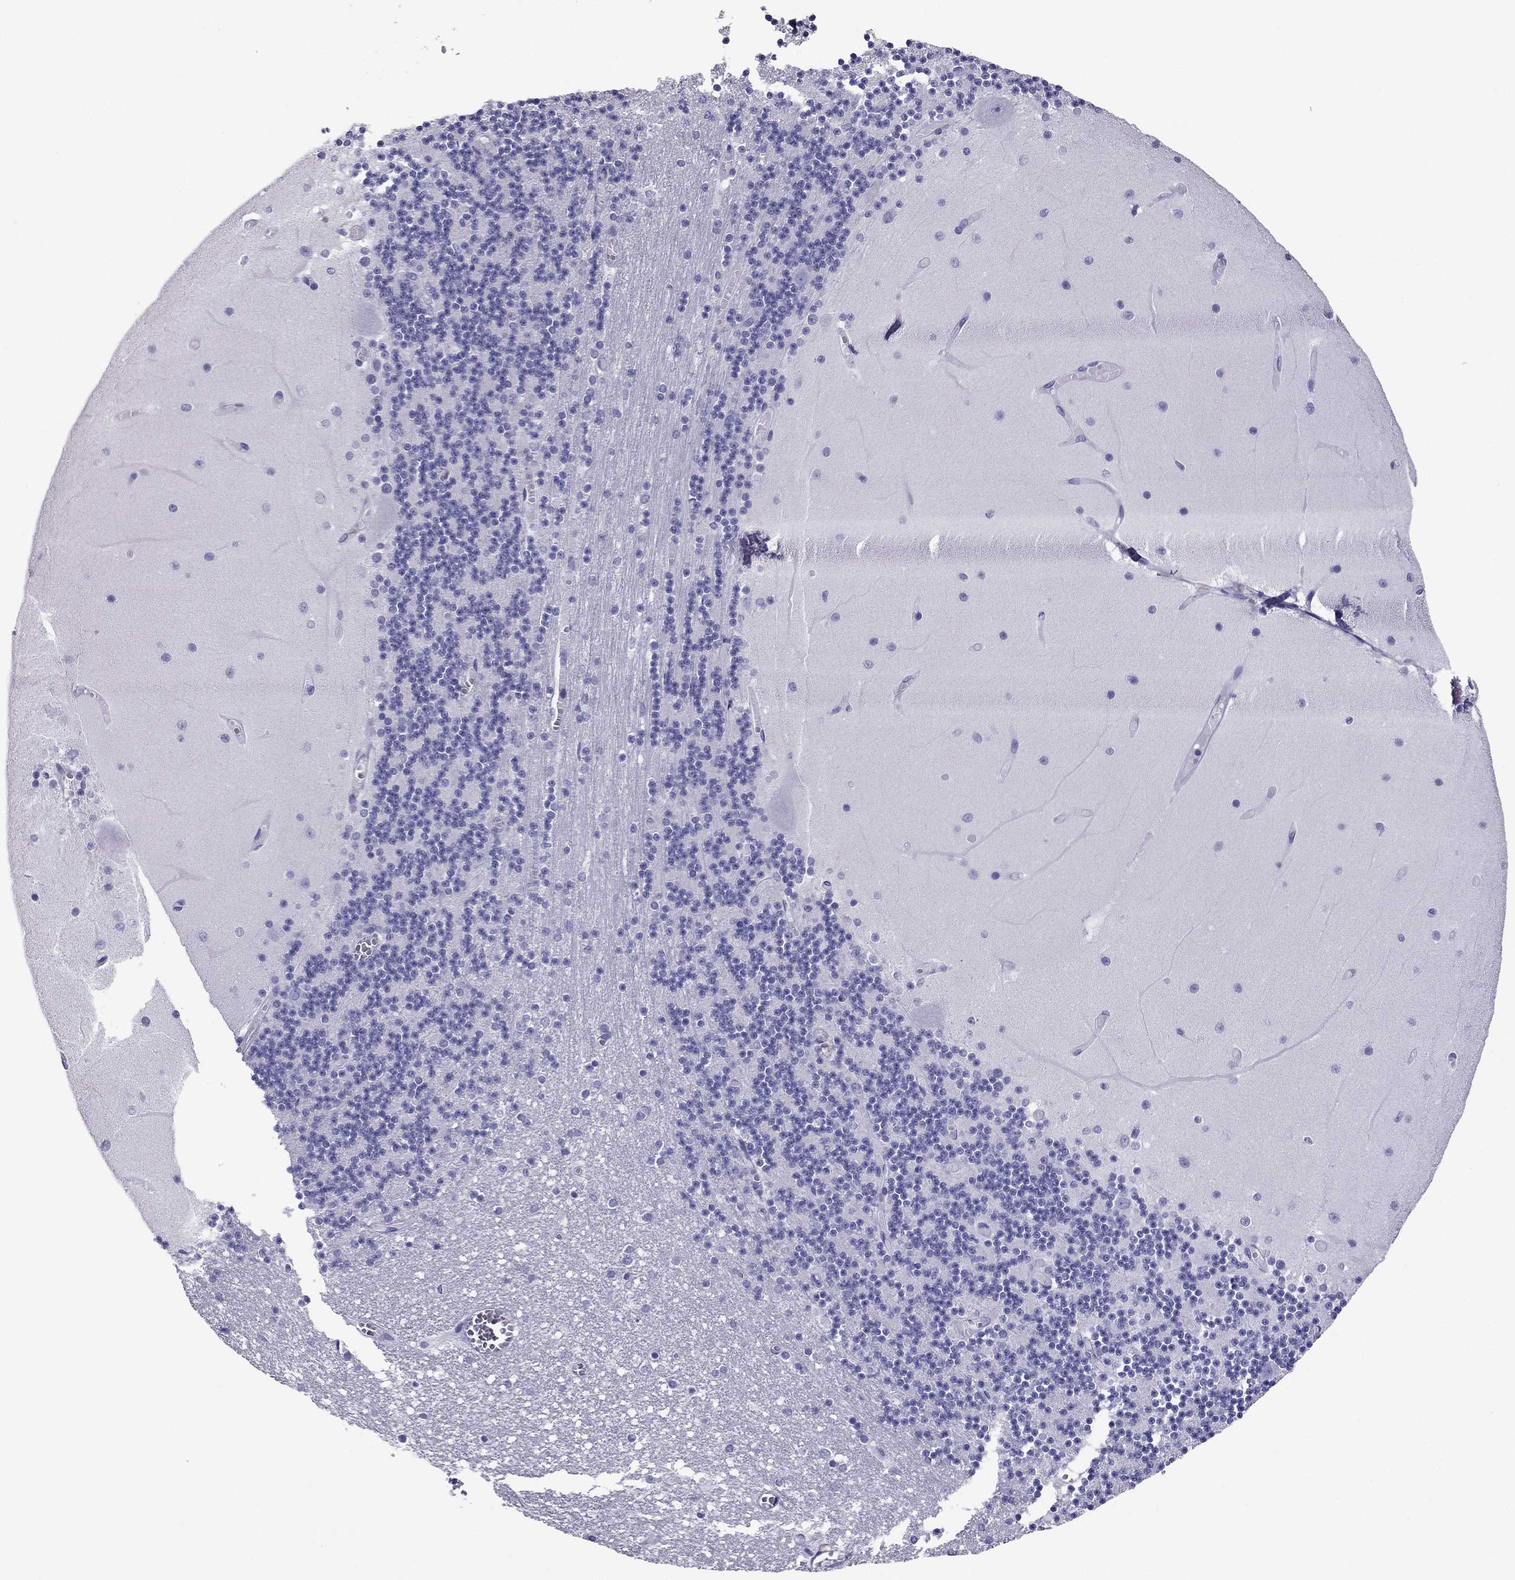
{"staining": {"intensity": "negative", "quantity": "none", "location": "none"}, "tissue": "cerebellum", "cell_type": "Cells in granular layer", "image_type": "normal", "snomed": [{"axis": "morphology", "description": "Normal tissue, NOS"}, {"axis": "topography", "description": "Cerebellum"}], "caption": "Immunohistochemistry (IHC) of normal cerebellum displays no positivity in cells in granular layer.", "gene": "PDE6A", "patient": {"sex": "female", "age": 28}}